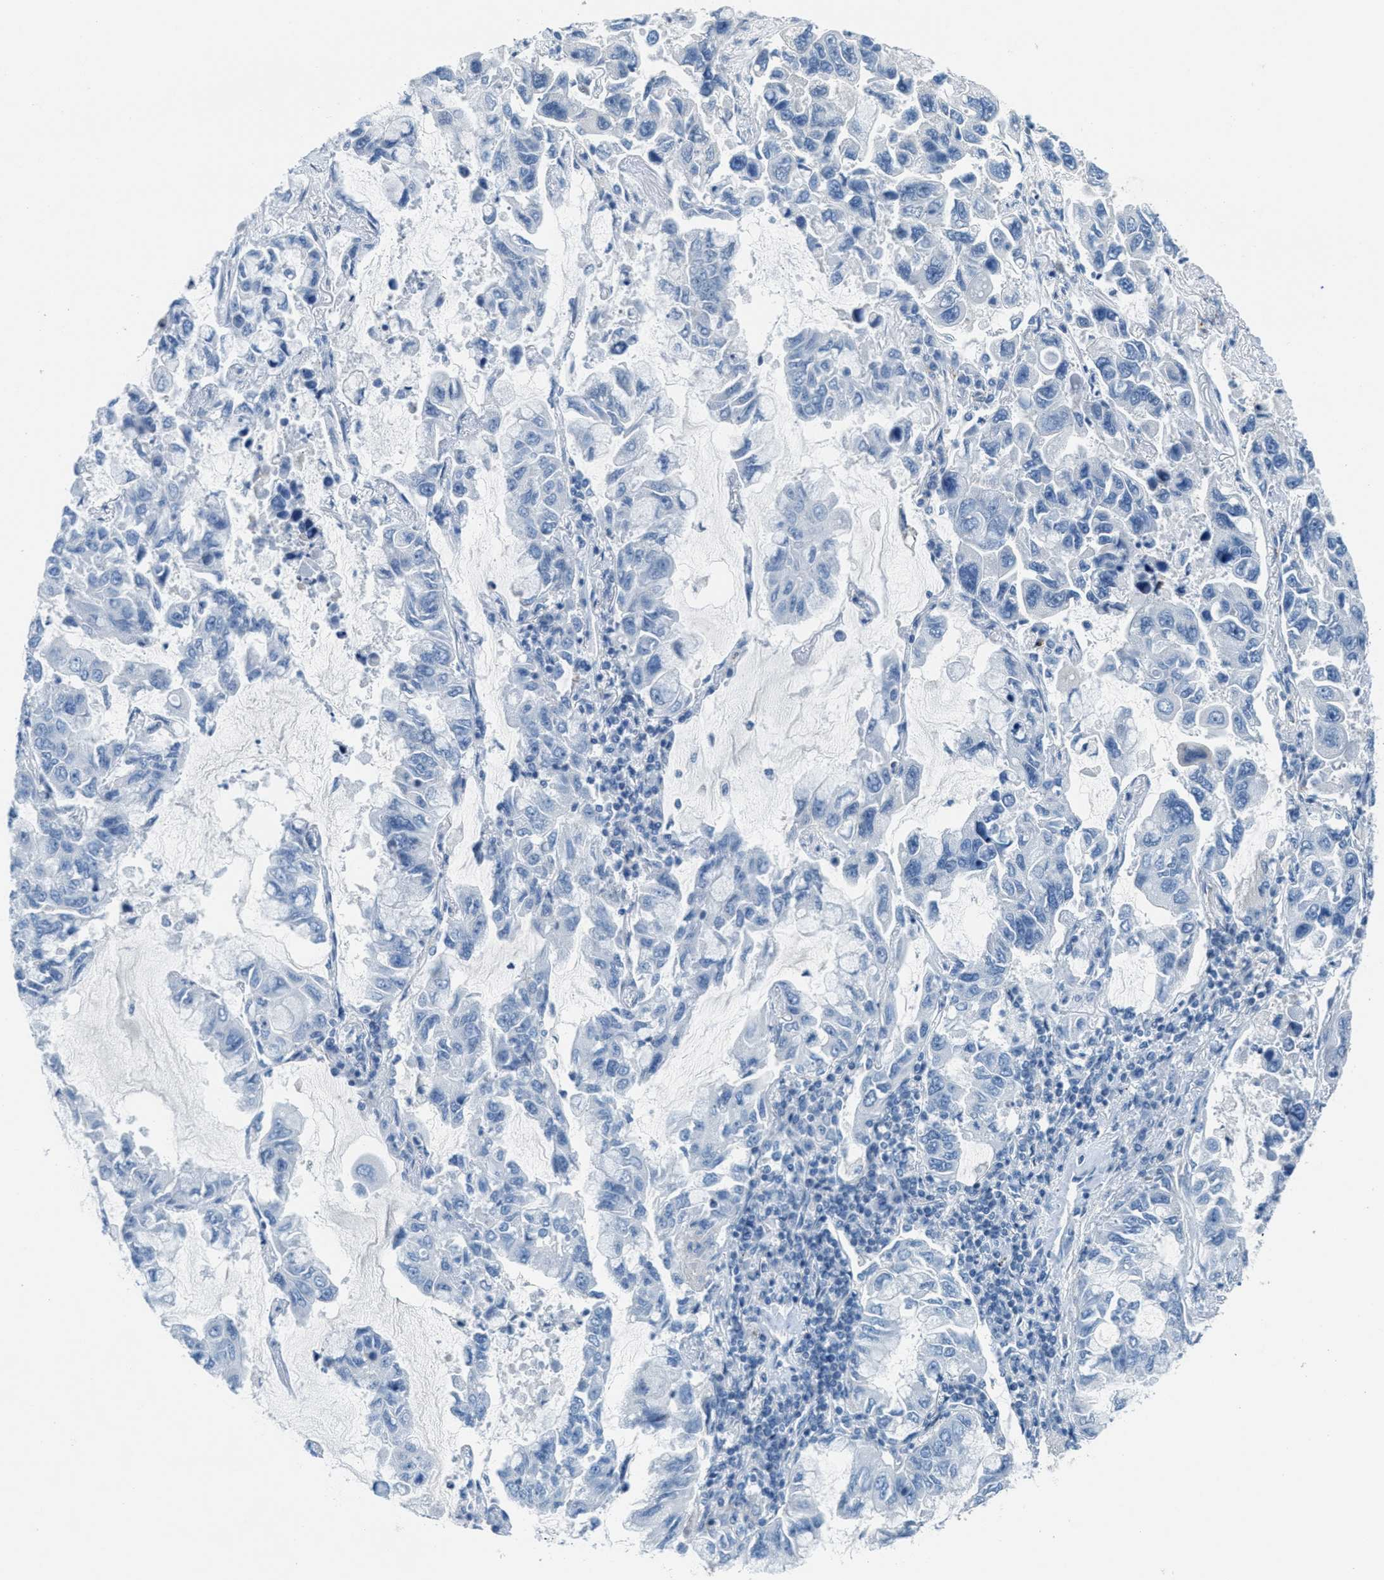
{"staining": {"intensity": "negative", "quantity": "none", "location": "none"}, "tissue": "lung cancer", "cell_type": "Tumor cells", "image_type": "cancer", "snomed": [{"axis": "morphology", "description": "Adenocarcinoma, NOS"}, {"axis": "topography", "description": "Lung"}], "caption": "Lung cancer (adenocarcinoma) was stained to show a protein in brown. There is no significant positivity in tumor cells. (DAB IHC, high magnification).", "gene": "MAPRE2", "patient": {"sex": "male", "age": 64}}